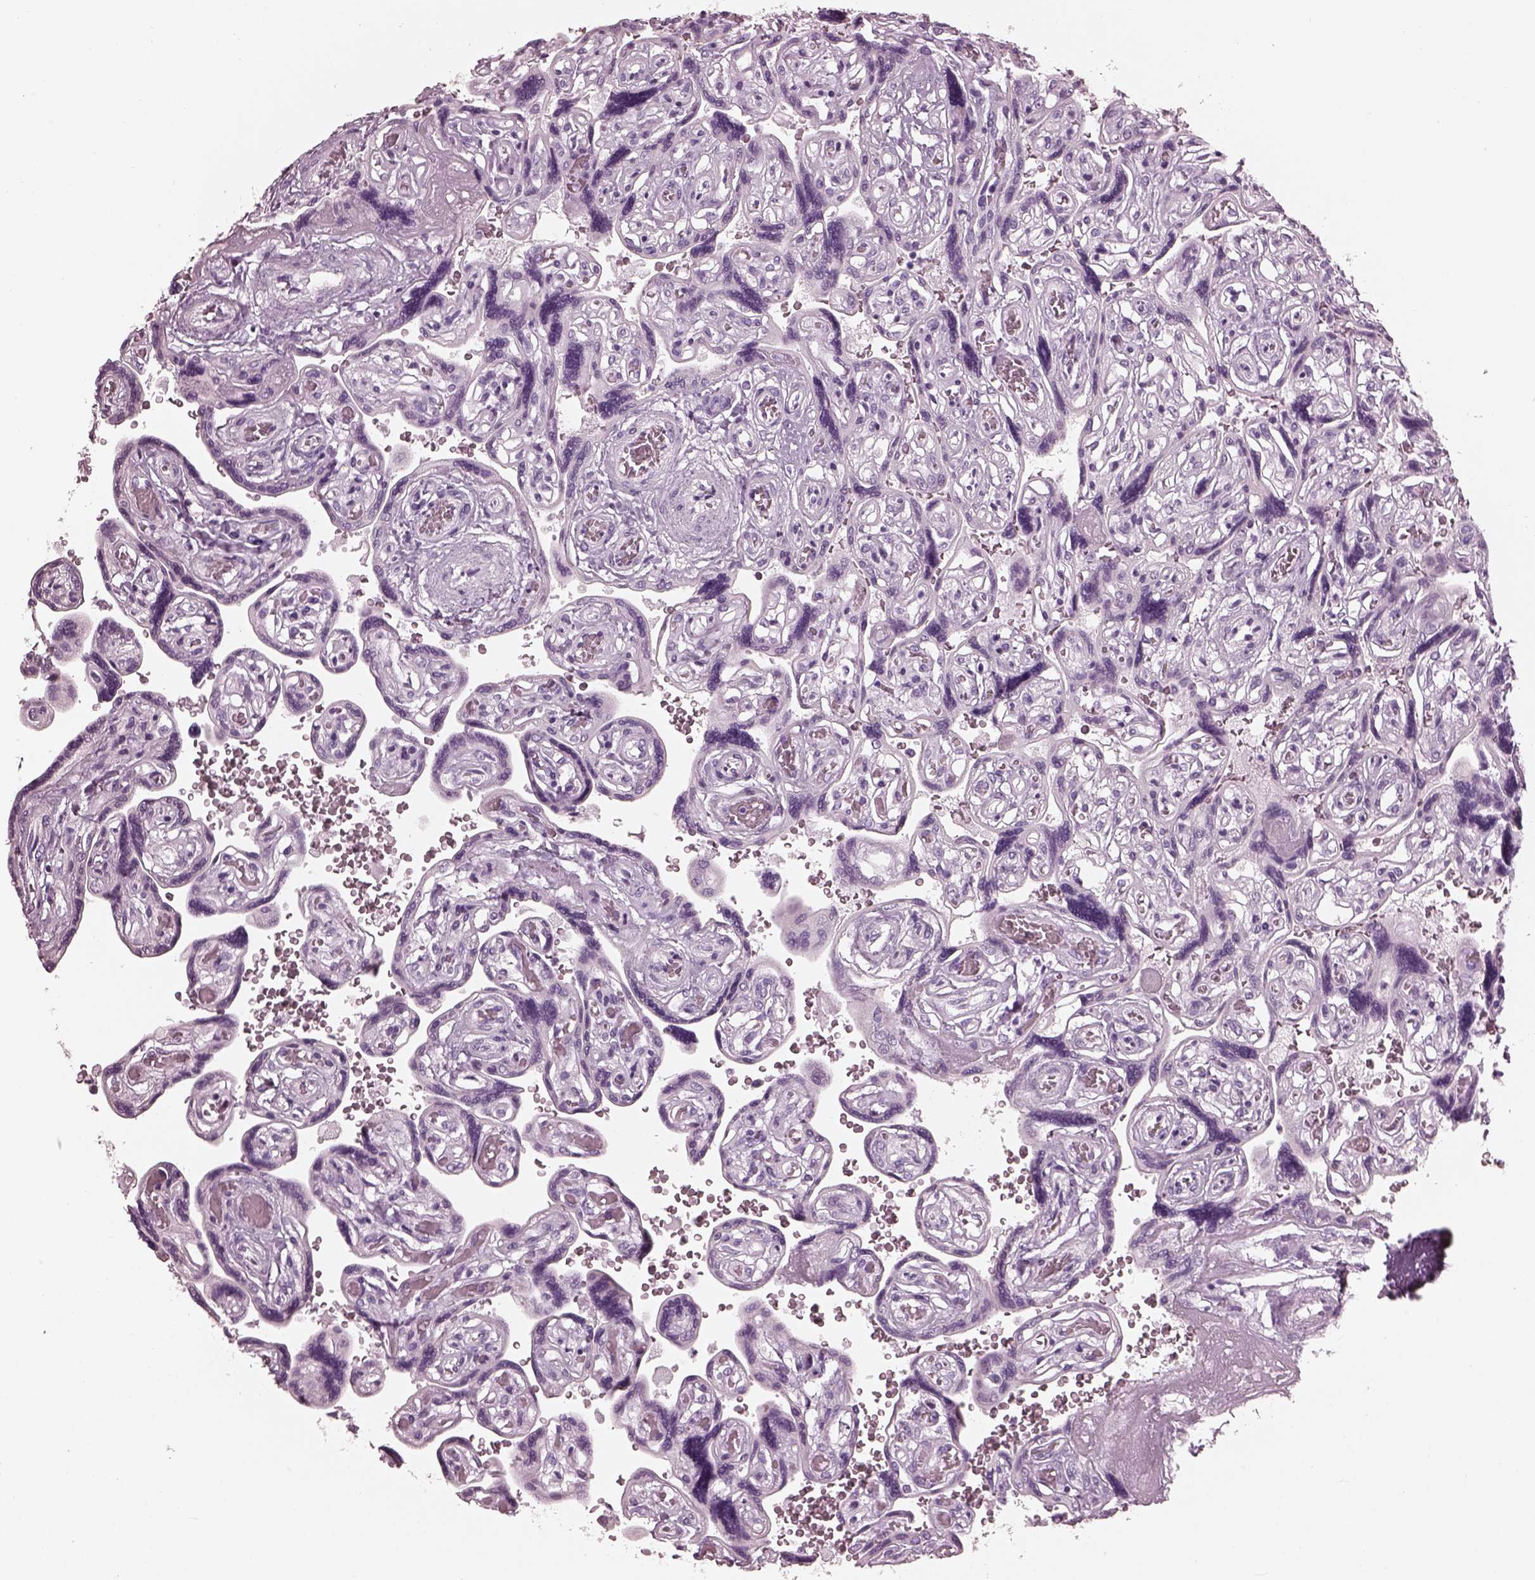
{"staining": {"intensity": "negative", "quantity": "none", "location": "none"}, "tissue": "placenta", "cell_type": "Decidual cells", "image_type": "normal", "snomed": [{"axis": "morphology", "description": "Normal tissue, NOS"}, {"axis": "topography", "description": "Placenta"}], "caption": "Placenta was stained to show a protein in brown. There is no significant positivity in decidual cells. (DAB (3,3'-diaminobenzidine) immunohistochemistry visualized using brightfield microscopy, high magnification).", "gene": "FABP9", "patient": {"sex": "female", "age": 32}}